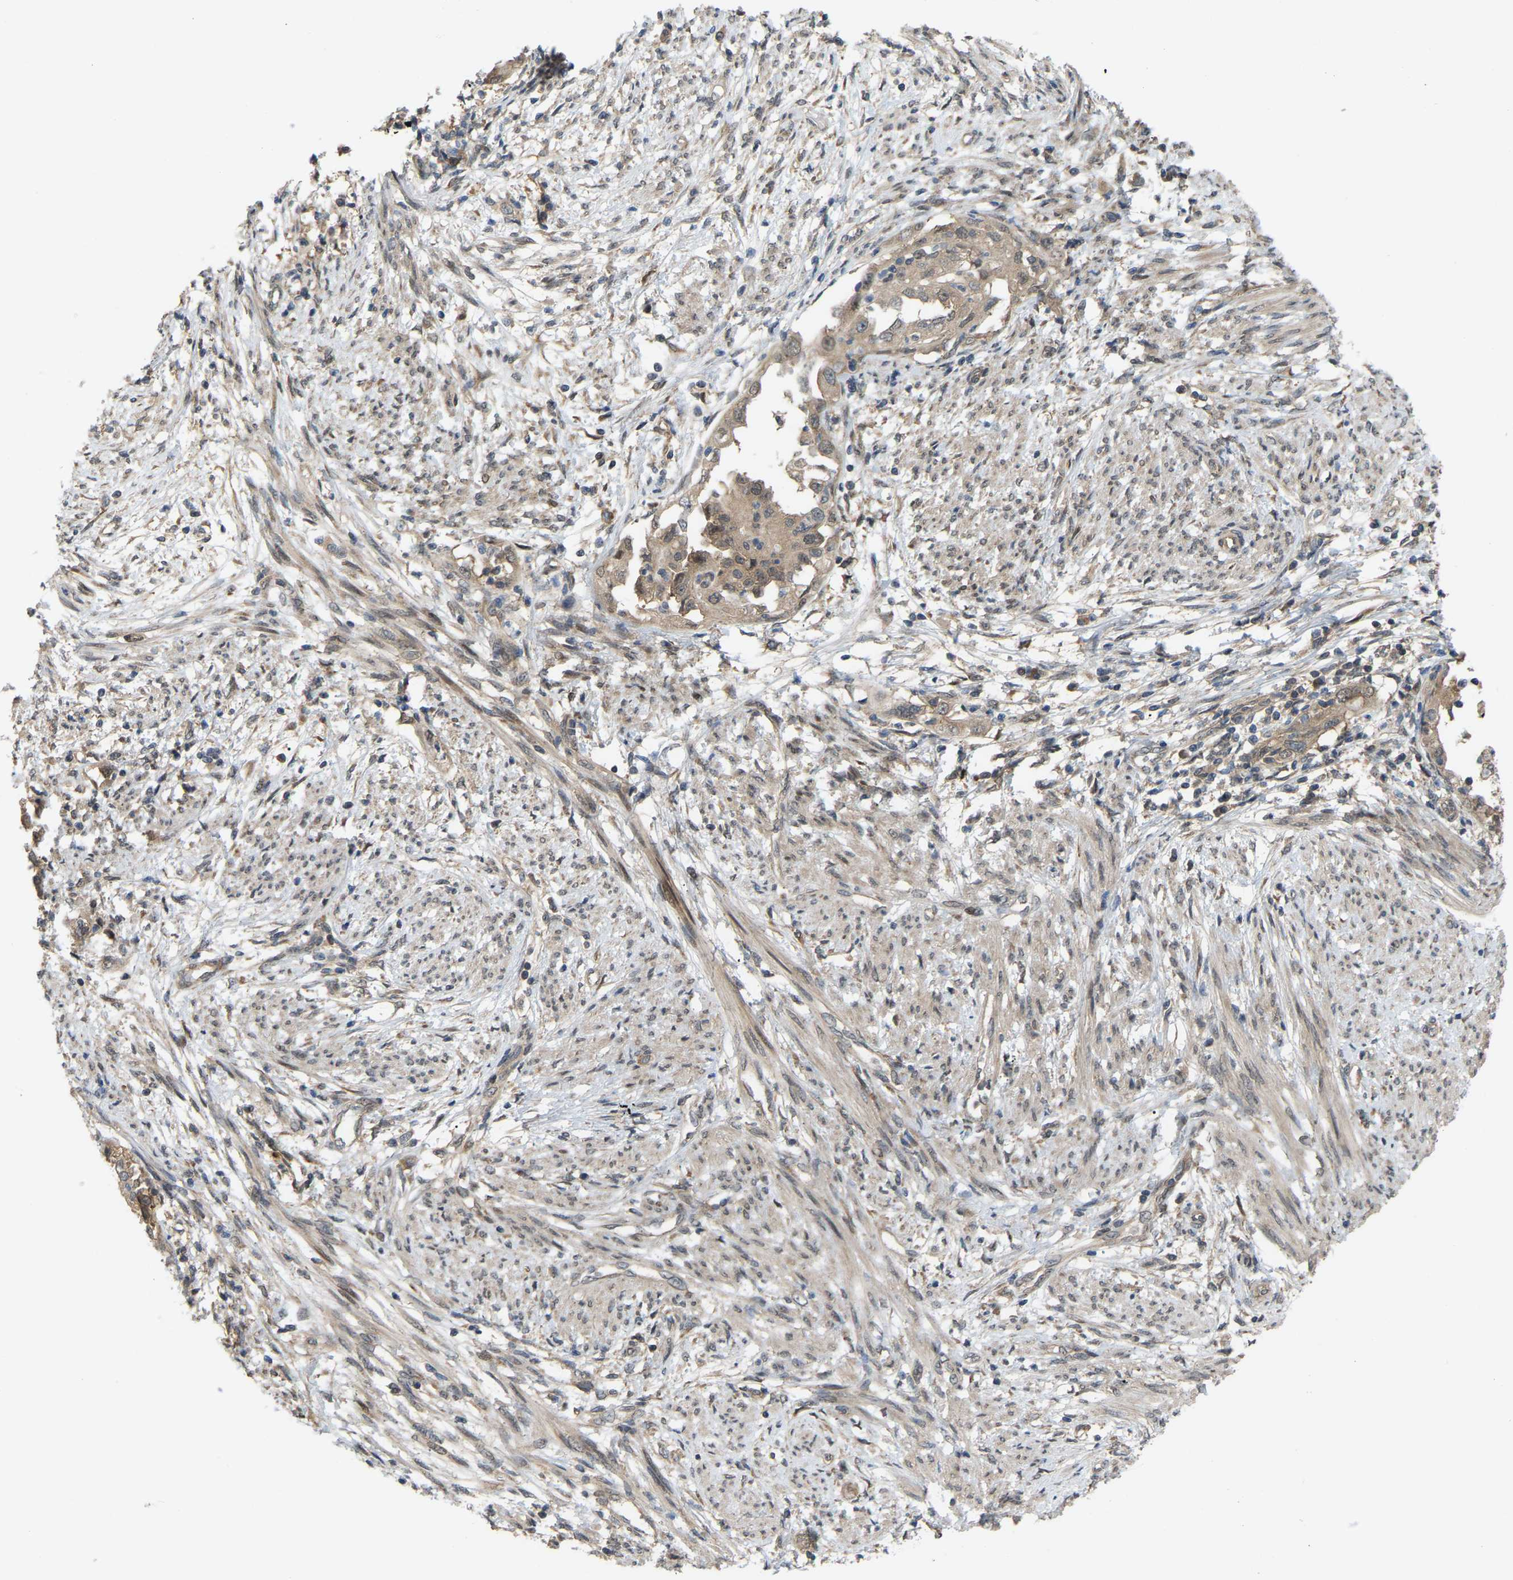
{"staining": {"intensity": "weak", "quantity": ">75%", "location": "cytoplasmic/membranous"}, "tissue": "endometrial cancer", "cell_type": "Tumor cells", "image_type": "cancer", "snomed": [{"axis": "morphology", "description": "Adenocarcinoma, NOS"}, {"axis": "topography", "description": "Endometrium"}], "caption": "Immunohistochemistry (IHC) image of adenocarcinoma (endometrial) stained for a protein (brown), which exhibits low levels of weak cytoplasmic/membranous staining in approximately >75% of tumor cells.", "gene": "CROT", "patient": {"sex": "female", "age": 85}}